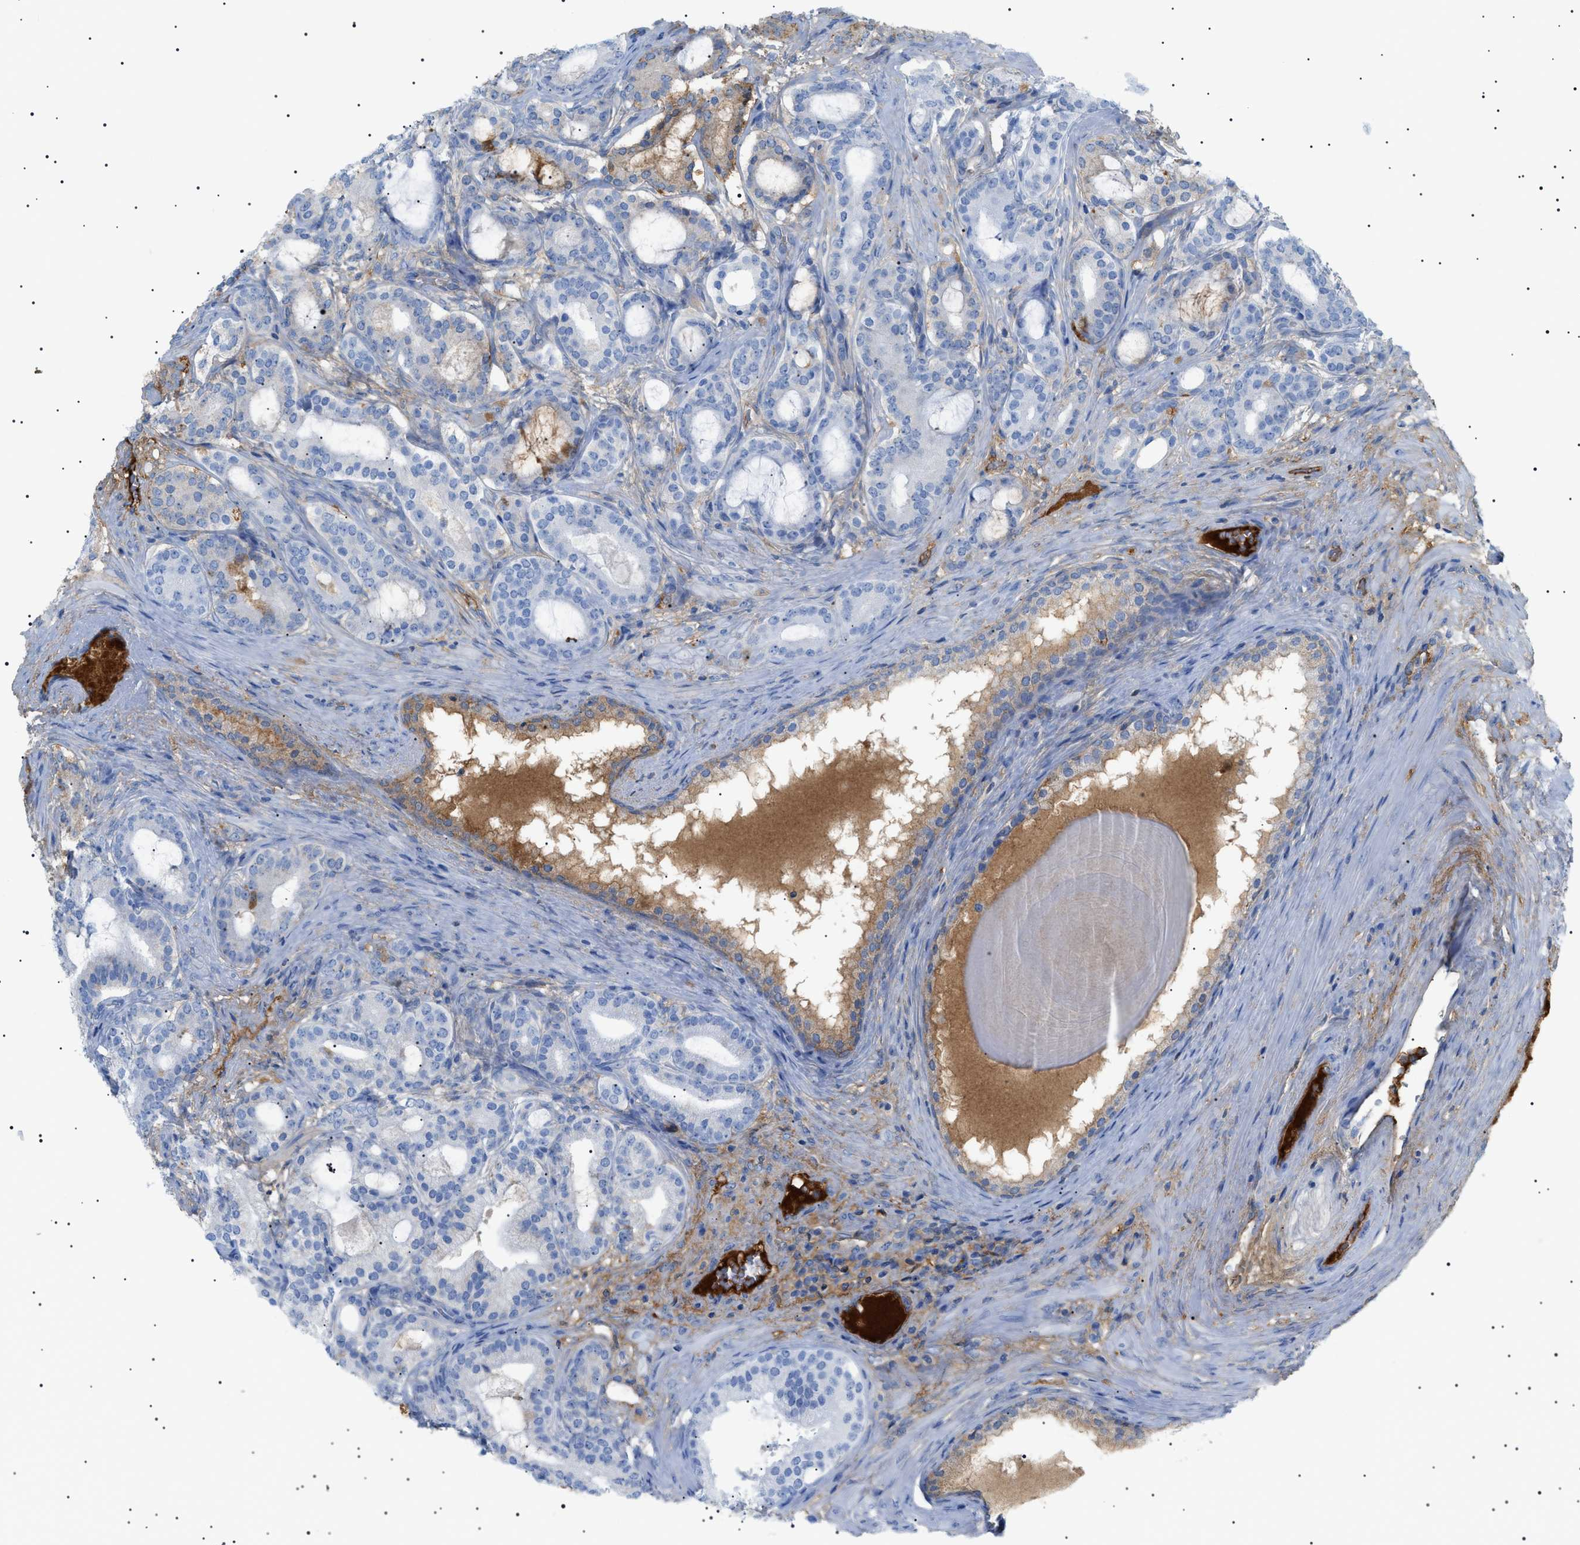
{"staining": {"intensity": "weak", "quantity": "25%-75%", "location": "cytoplasmic/membranous,nuclear"}, "tissue": "prostate cancer", "cell_type": "Tumor cells", "image_type": "cancer", "snomed": [{"axis": "morphology", "description": "Adenocarcinoma, High grade"}, {"axis": "topography", "description": "Prostate"}], "caption": "The histopathology image displays a brown stain indicating the presence of a protein in the cytoplasmic/membranous and nuclear of tumor cells in prostate cancer. (Brightfield microscopy of DAB IHC at high magnification).", "gene": "LPA", "patient": {"sex": "male", "age": 60}}